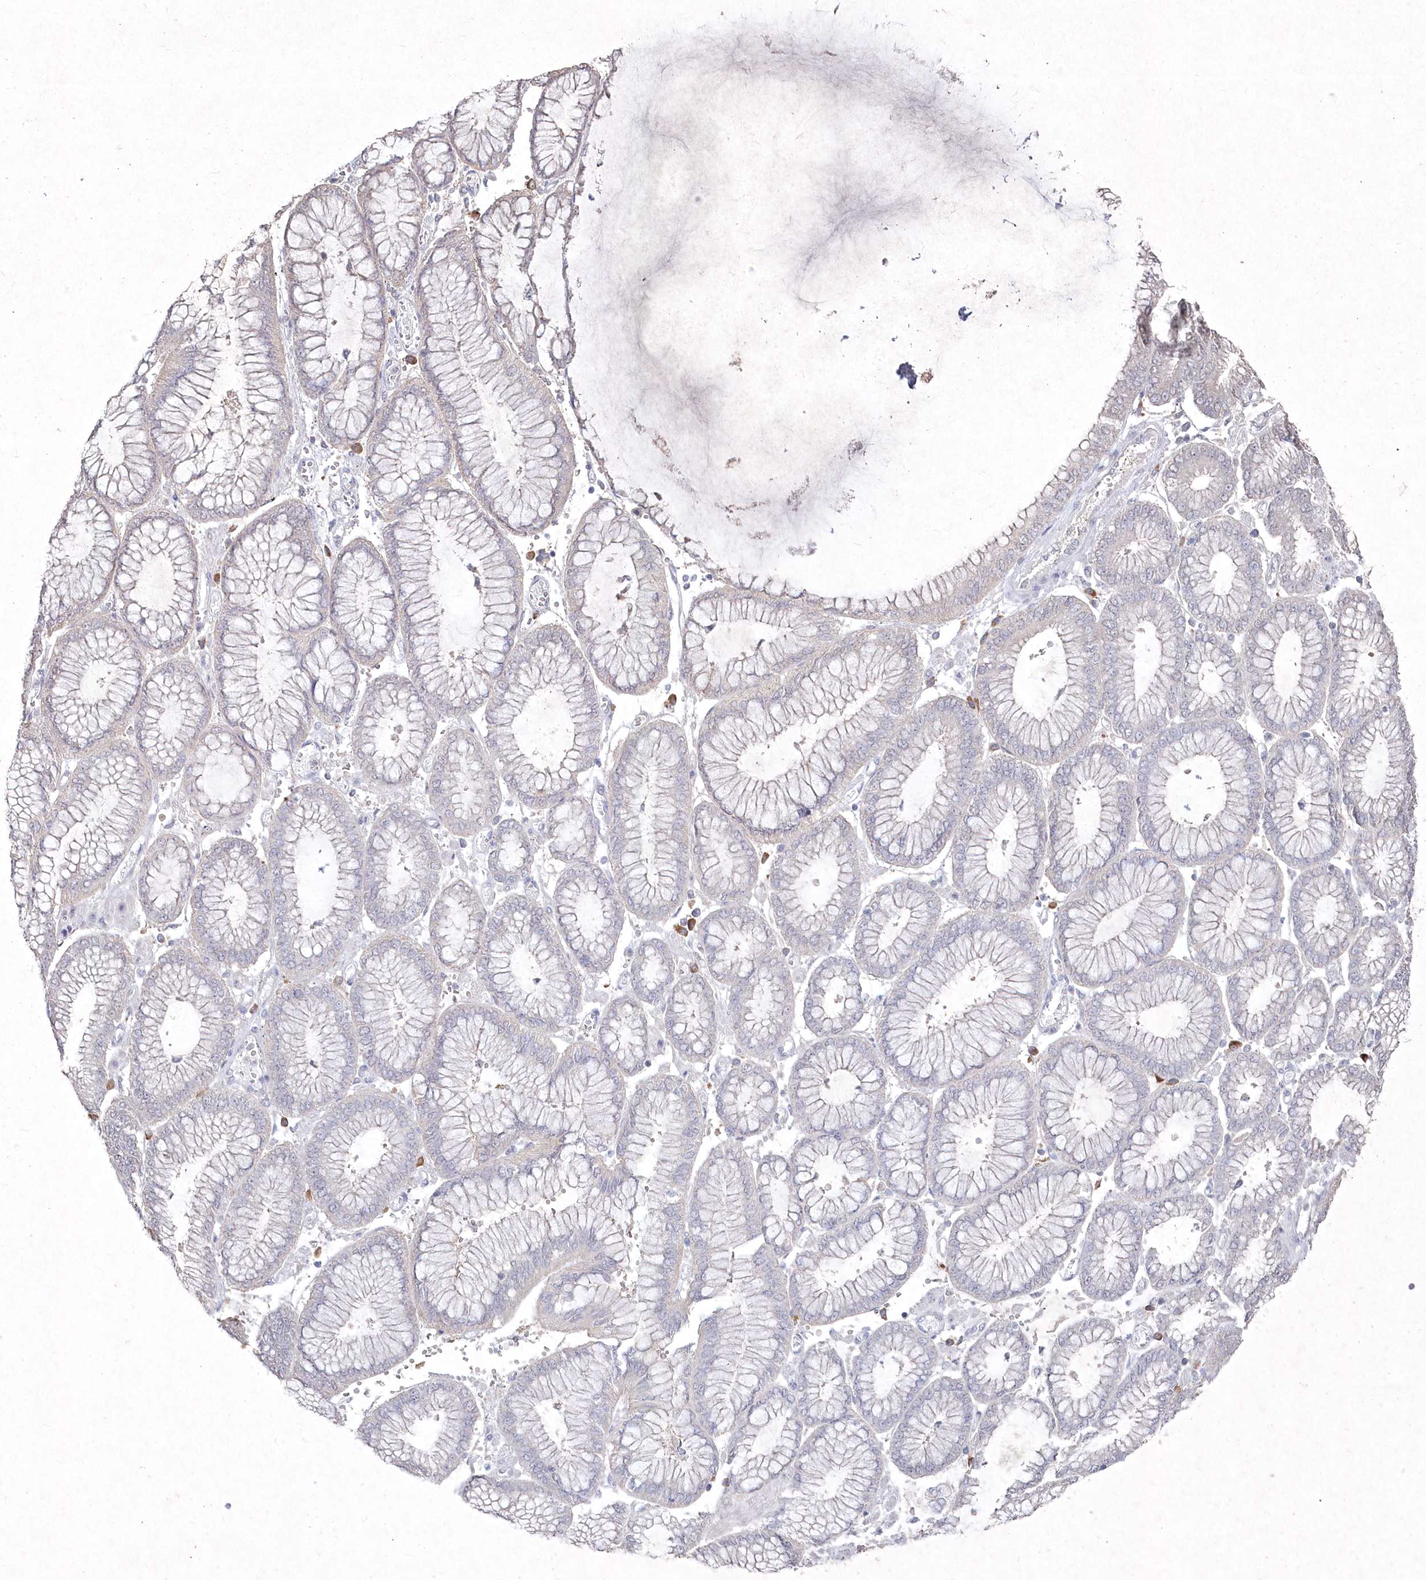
{"staining": {"intensity": "negative", "quantity": "none", "location": "none"}, "tissue": "stomach cancer", "cell_type": "Tumor cells", "image_type": "cancer", "snomed": [{"axis": "morphology", "description": "Adenocarcinoma, NOS"}, {"axis": "topography", "description": "Stomach"}], "caption": "Immunohistochemistry photomicrograph of human stomach cancer (adenocarcinoma) stained for a protein (brown), which demonstrates no expression in tumor cells.", "gene": "TGFBRAP1", "patient": {"sex": "male", "age": 76}}